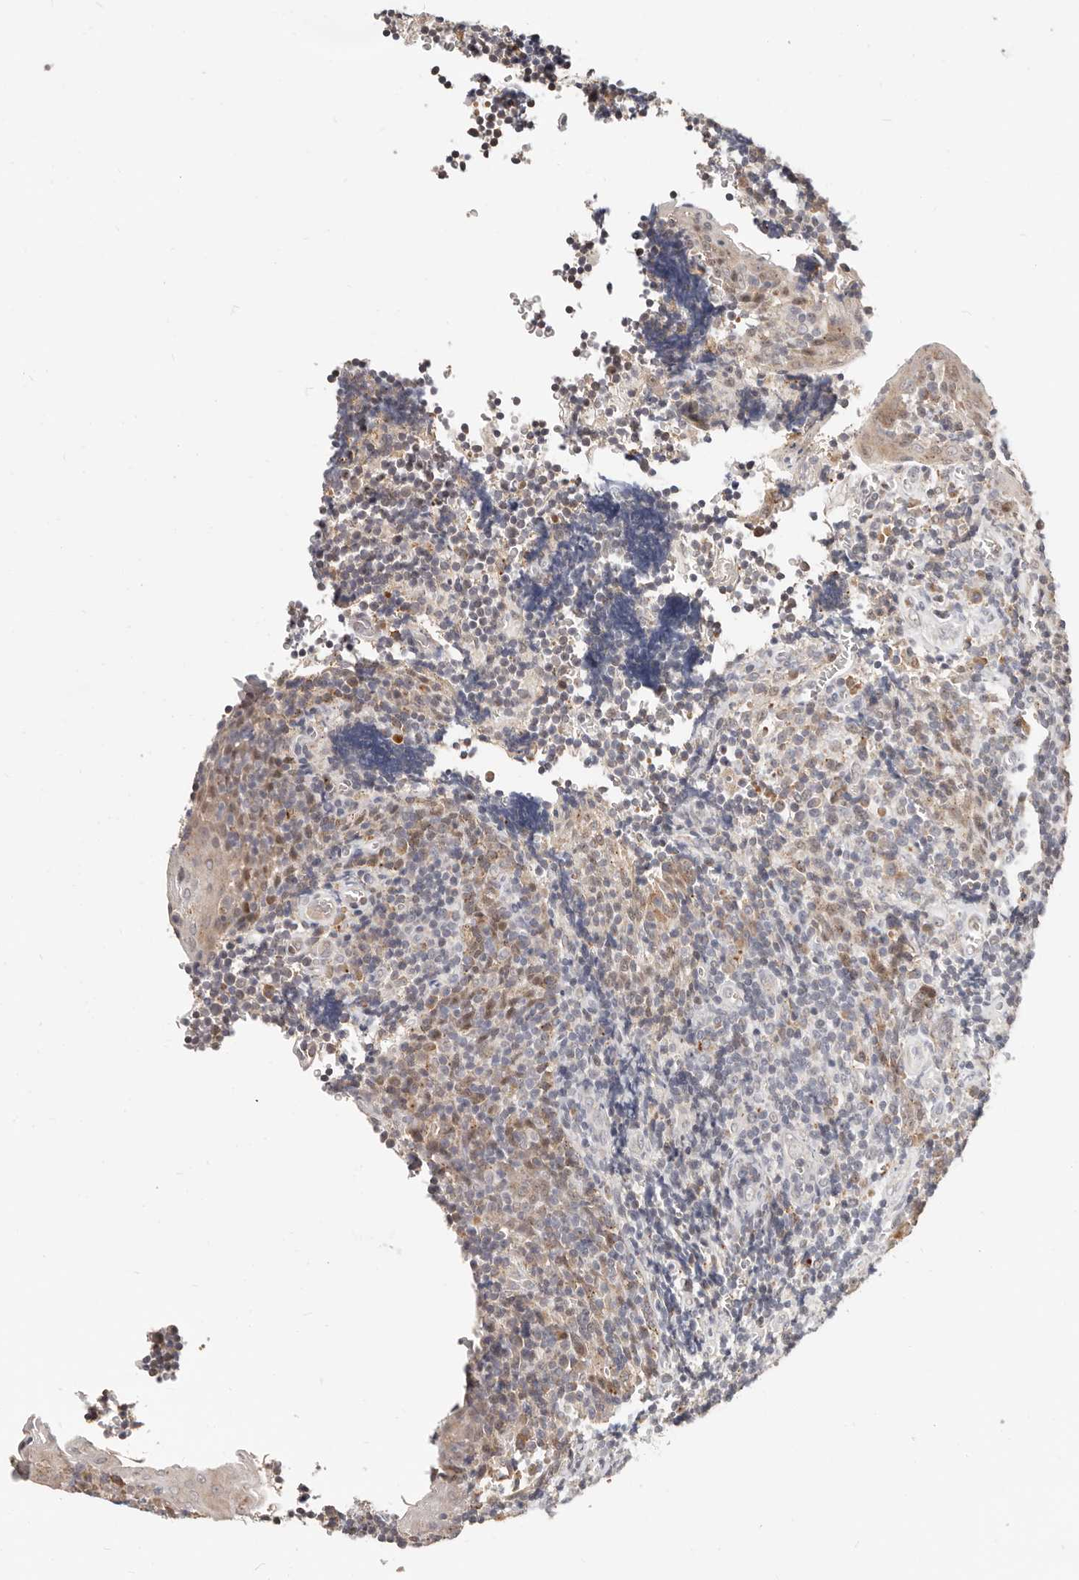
{"staining": {"intensity": "weak", "quantity": "<25%", "location": "cytoplasmic/membranous"}, "tissue": "tonsil", "cell_type": "Germinal center cells", "image_type": "normal", "snomed": [{"axis": "morphology", "description": "Normal tissue, NOS"}, {"axis": "topography", "description": "Tonsil"}], "caption": "An immunohistochemistry (IHC) image of unremarkable tonsil is shown. There is no staining in germinal center cells of tonsil. (Brightfield microscopy of DAB immunohistochemistry at high magnification).", "gene": "ZRANB1", "patient": {"sex": "male", "age": 27}}